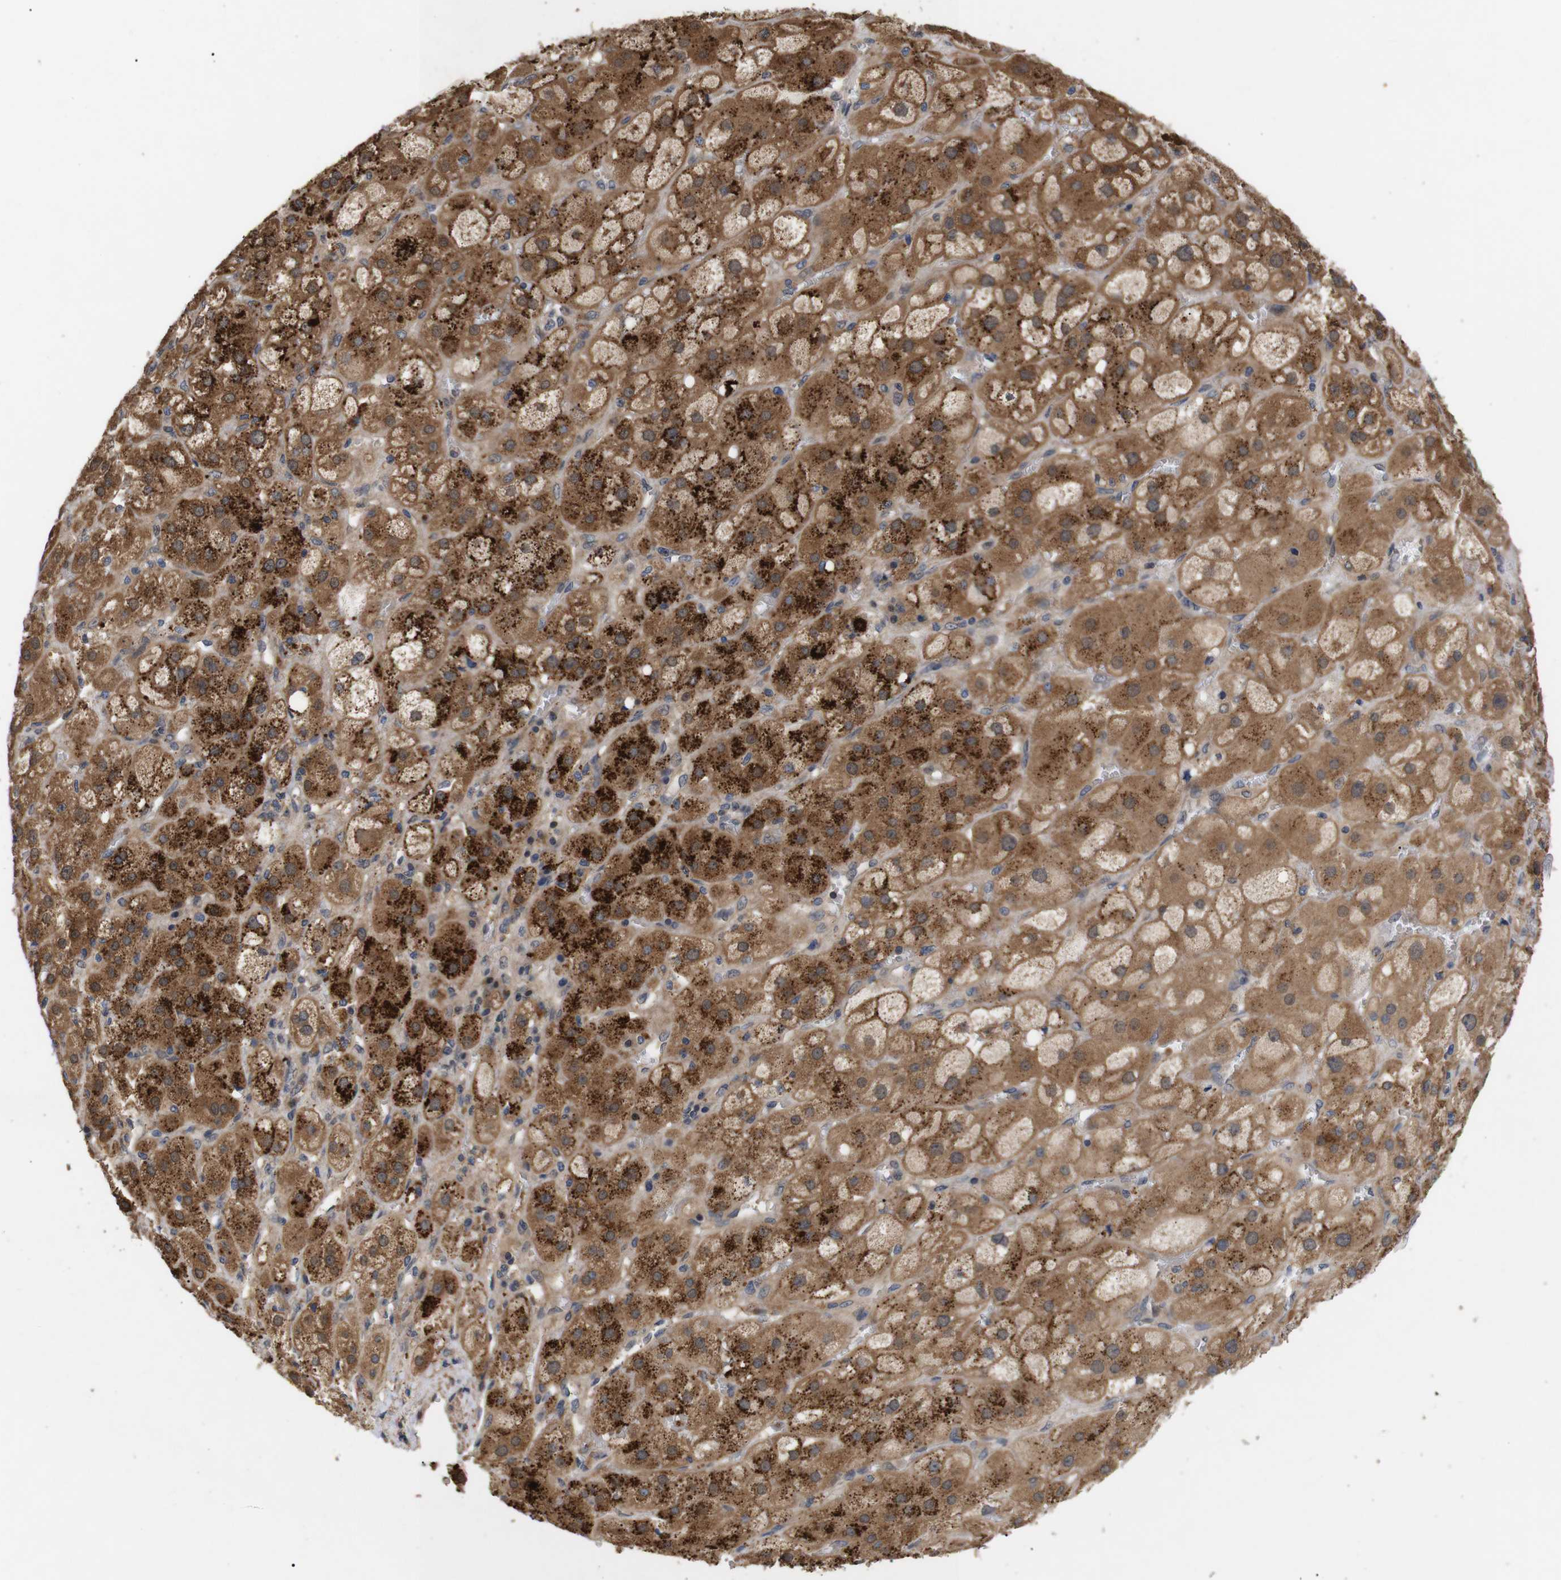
{"staining": {"intensity": "moderate", "quantity": ">75%", "location": "cytoplasmic/membranous"}, "tissue": "adrenal gland", "cell_type": "Glandular cells", "image_type": "normal", "snomed": [{"axis": "morphology", "description": "Normal tissue, NOS"}, {"axis": "topography", "description": "Adrenal gland"}], "caption": "Immunohistochemical staining of benign adrenal gland displays moderate cytoplasmic/membranous protein positivity in about >75% of glandular cells. The staining was performed using DAB, with brown indicating positive protein expression. Nuclei are stained blue with hematoxylin.", "gene": "DDR1", "patient": {"sex": "female", "age": 47}}